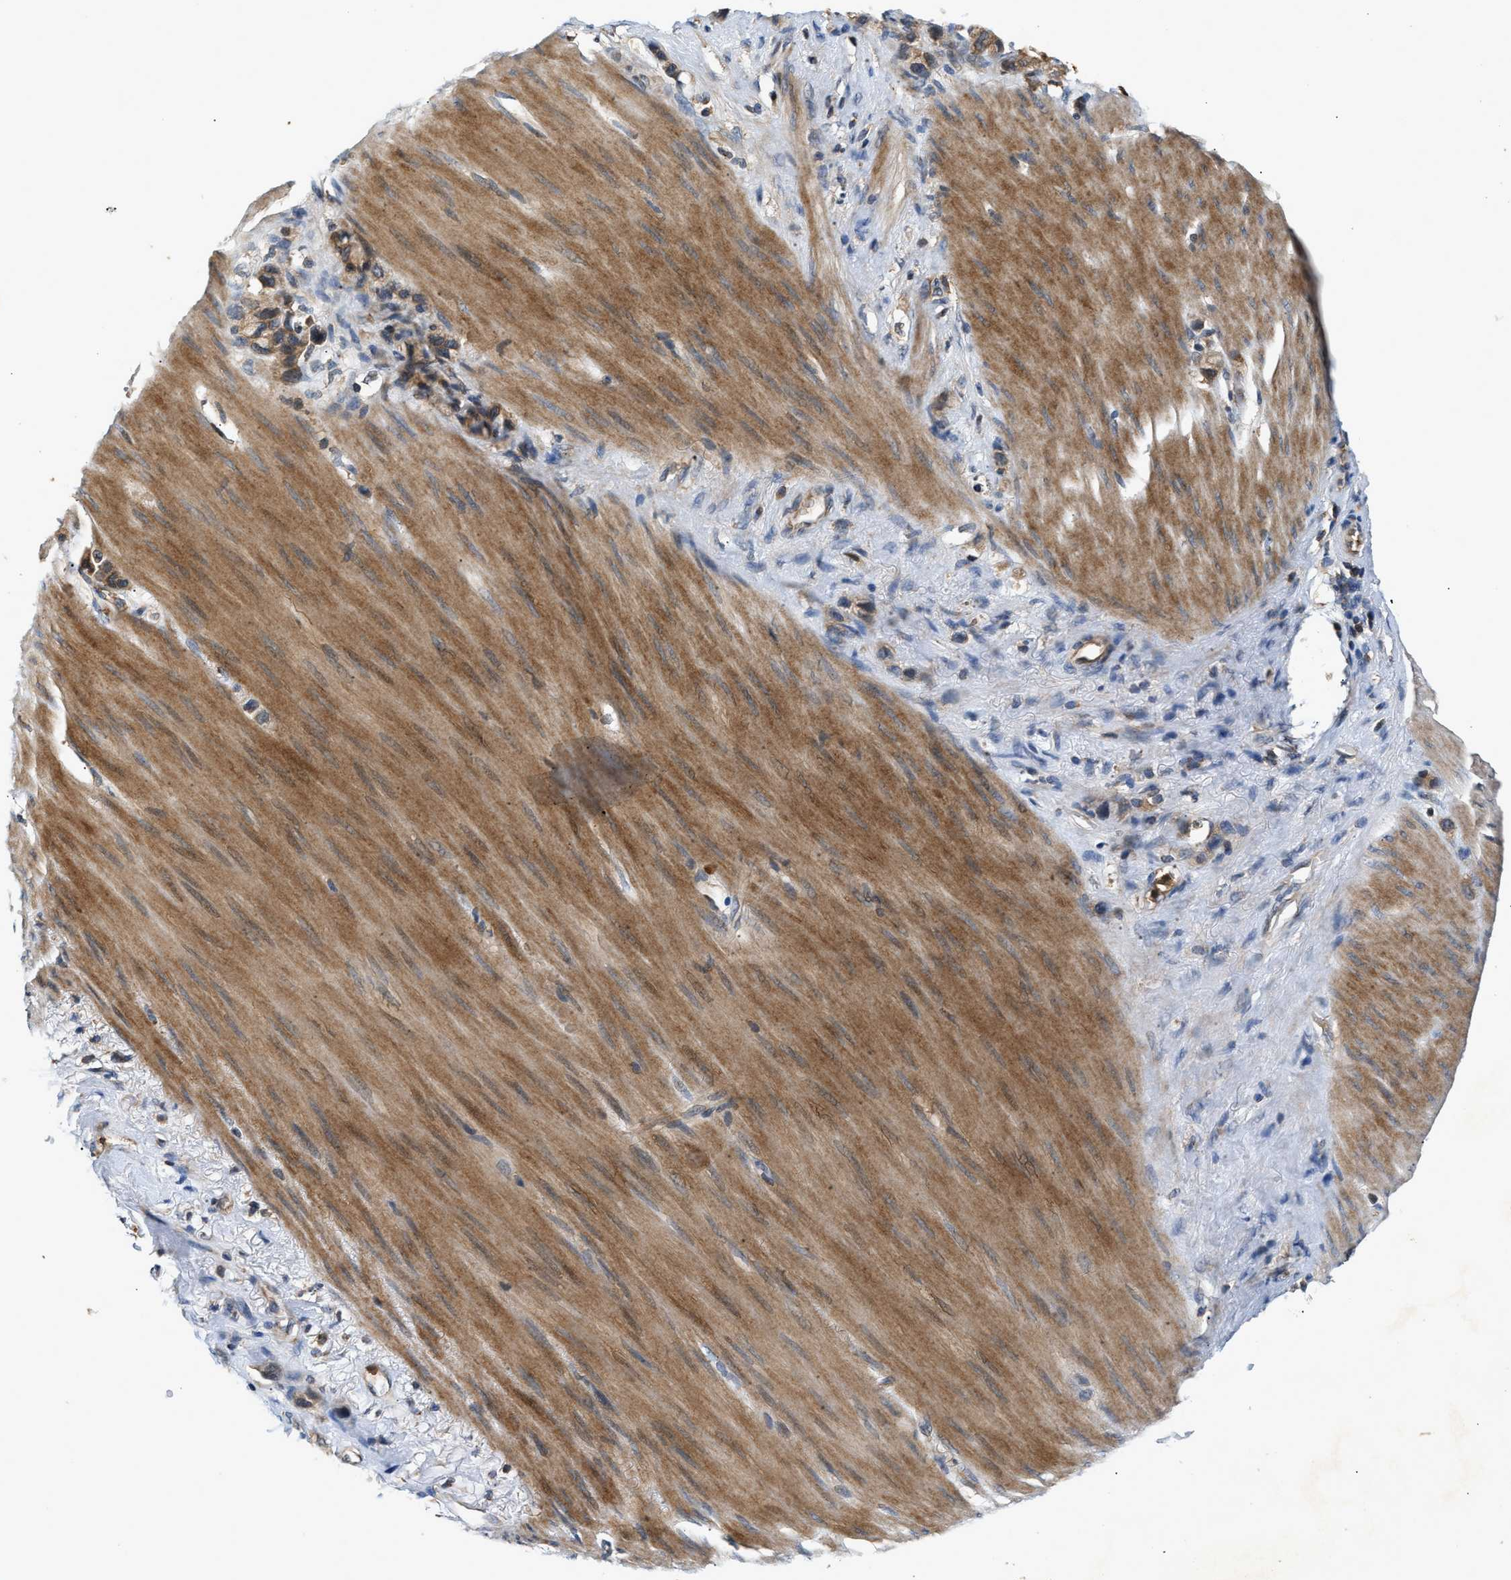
{"staining": {"intensity": "moderate", "quantity": ">75%", "location": "cytoplasmic/membranous"}, "tissue": "stomach cancer", "cell_type": "Tumor cells", "image_type": "cancer", "snomed": [{"axis": "morphology", "description": "Normal tissue, NOS"}, {"axis": "morphology", "description": "Adenocarcinoma, NOS"}, {"axis": "morphology", "description": "Adenocarcinoma, High grade"}, {"axis": "topography", "description": "Stomach, upper"}, {"axis": "topography", "description": "Stomach"}], "caption": "Human stomach cancer (adenocarcinoma (high-grade)) stained with a protein marker exhibits moderate staining in tumor cells.", "gene": "CHUK", "patient": {"sex": "female", "age": 65}}